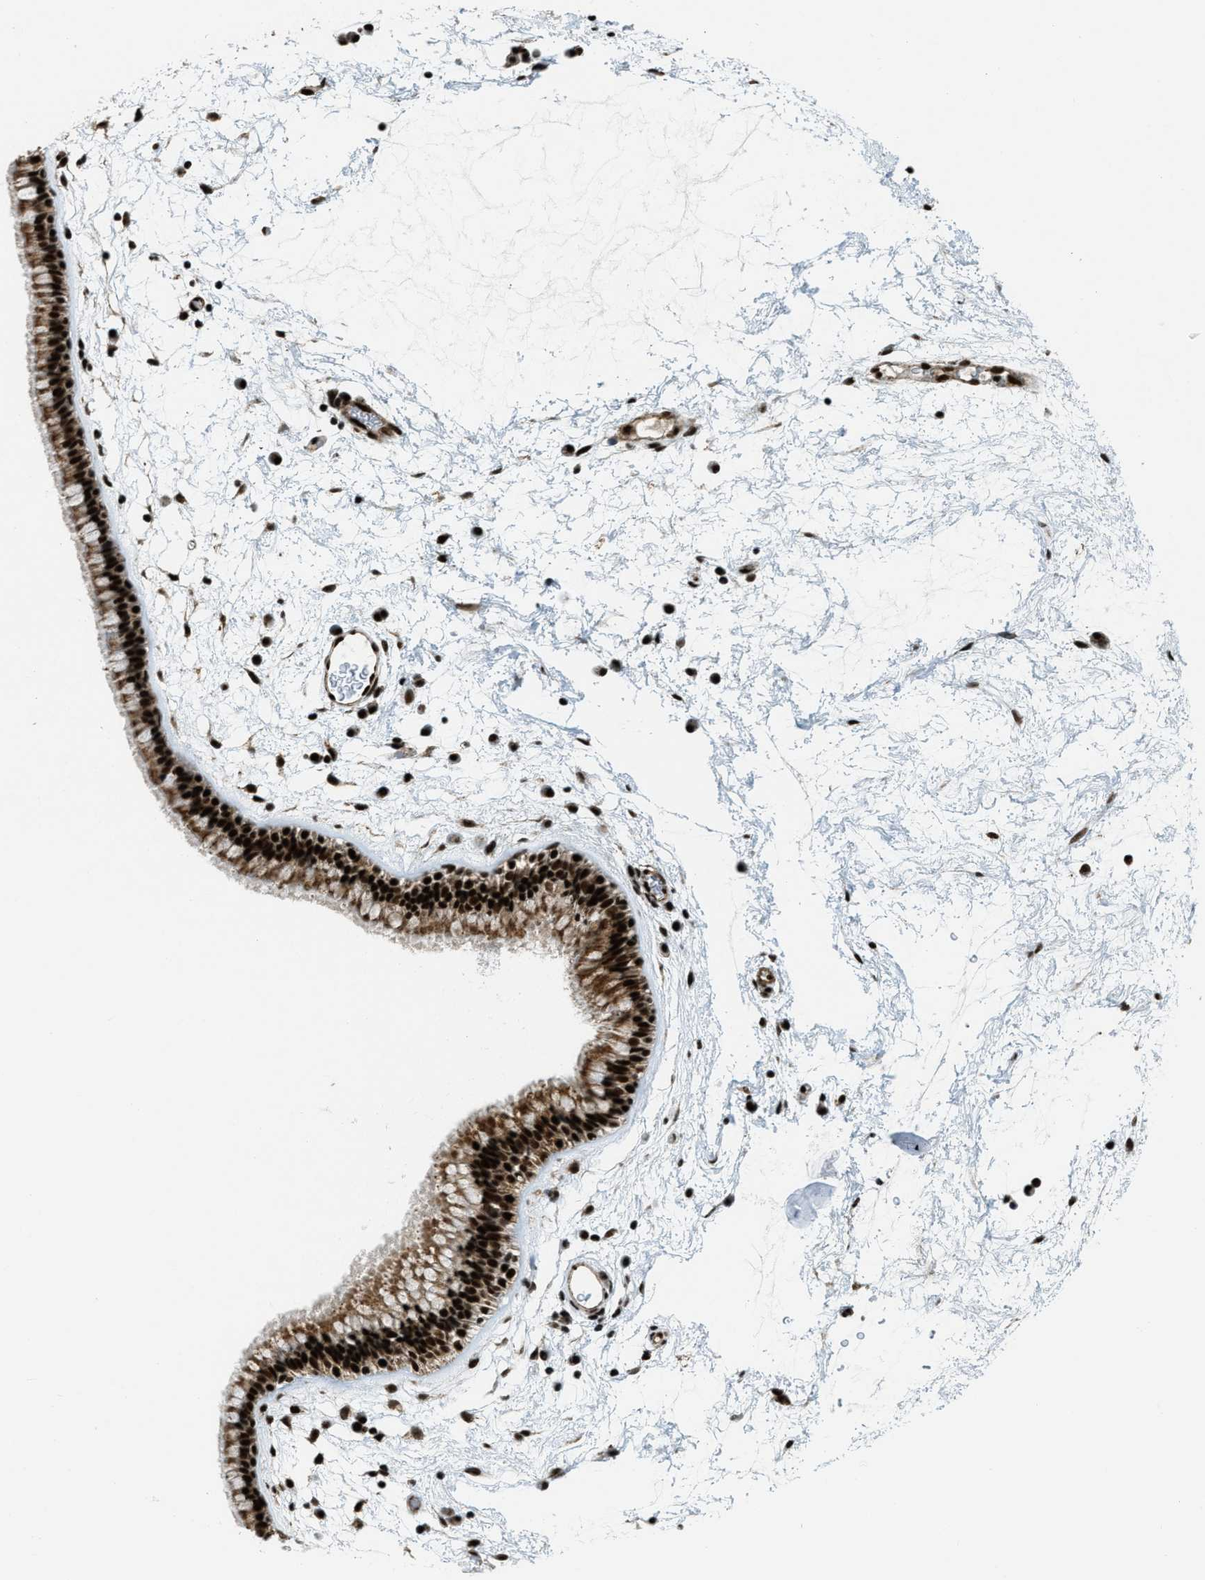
{"staining": {"intensity": "strong", "quantity": ">75%", "location": "cytoplasmic/membranous,nuclear"}, "tissue": "nasopharynx", "cell_type": "Respiratory epithelial cells", "image_type": "normal", "snomed": [{"axis": "morphology", "description": "Normal tissue, NOS"}, {"axis": "morphology", "description": "Inflammation, NOS"}, {"axis": "topography", "description": "Nasopharynx"}], "caption": "The histopathology image shows immunohistochemical staining of normal nasopharynx. There is strong cytoplasmic/membranous,nuclear staining is seen in approximately >75% of respiratory epithelial cells.", "gene": "GABPB1", "patient": {"sex": "male", "age": 48}}